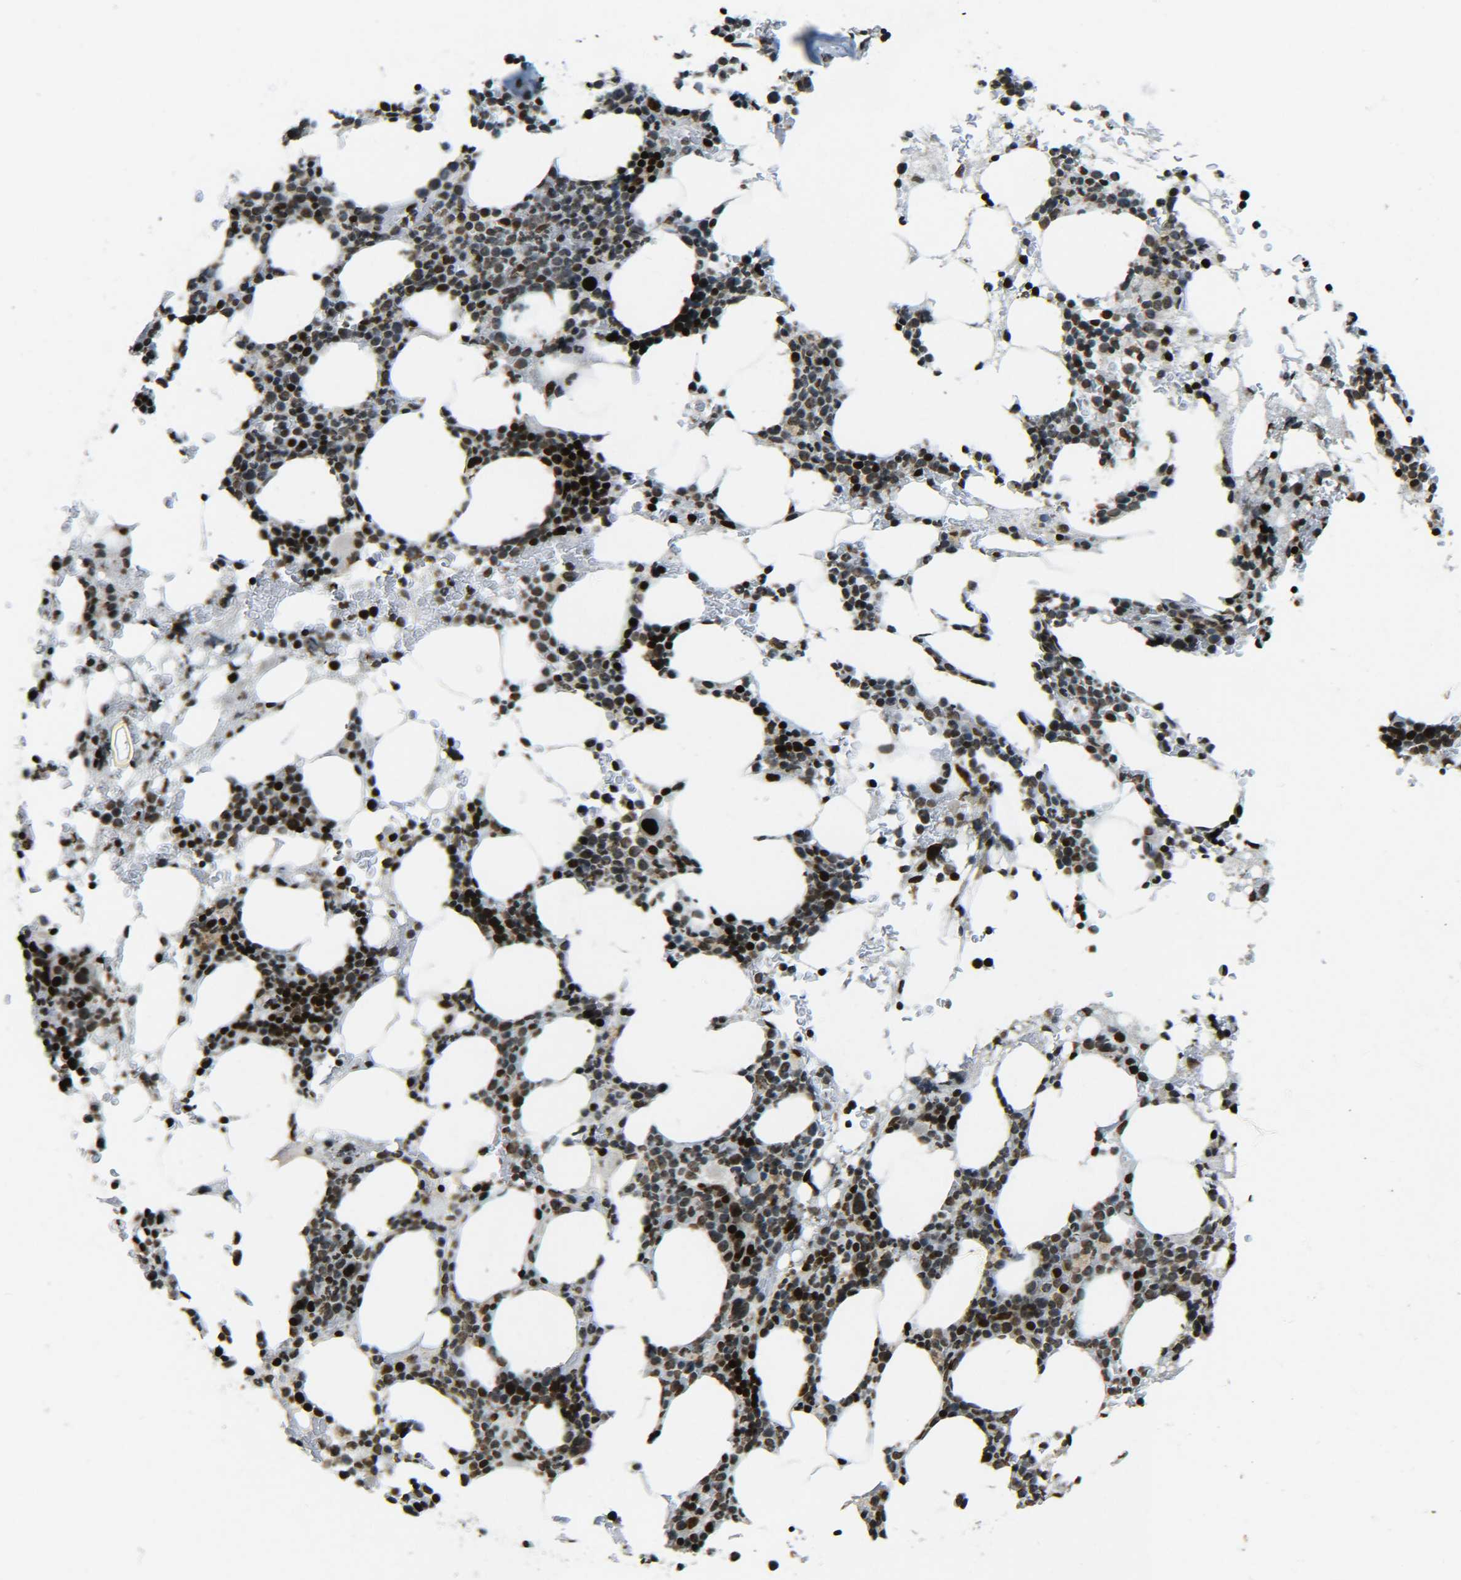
{"staining": {"intensity": "strong", "quantity": ">75%", "location": "nuclear"}, "tissue": "bone marrow", "cell_type": "Hematopoietic cells", "image_type": "normal", "snomed": [{"axis": "morphology", "description": "Normal tissue, NOS"}, {"axis": "morphology", "description": "Inflammation, NOS"}, {"axis": "topography", "description": "Bone marrow"}], "caption": "Protein staining demonstrates strong nuclear positivity in about >75% of hematopoietic cells in benign bone marrow. (DAB IHC with brightfield microscopy, high magnification).", "gene": "NEUROG2", "patient": {"sex": "female", "age": 84}}